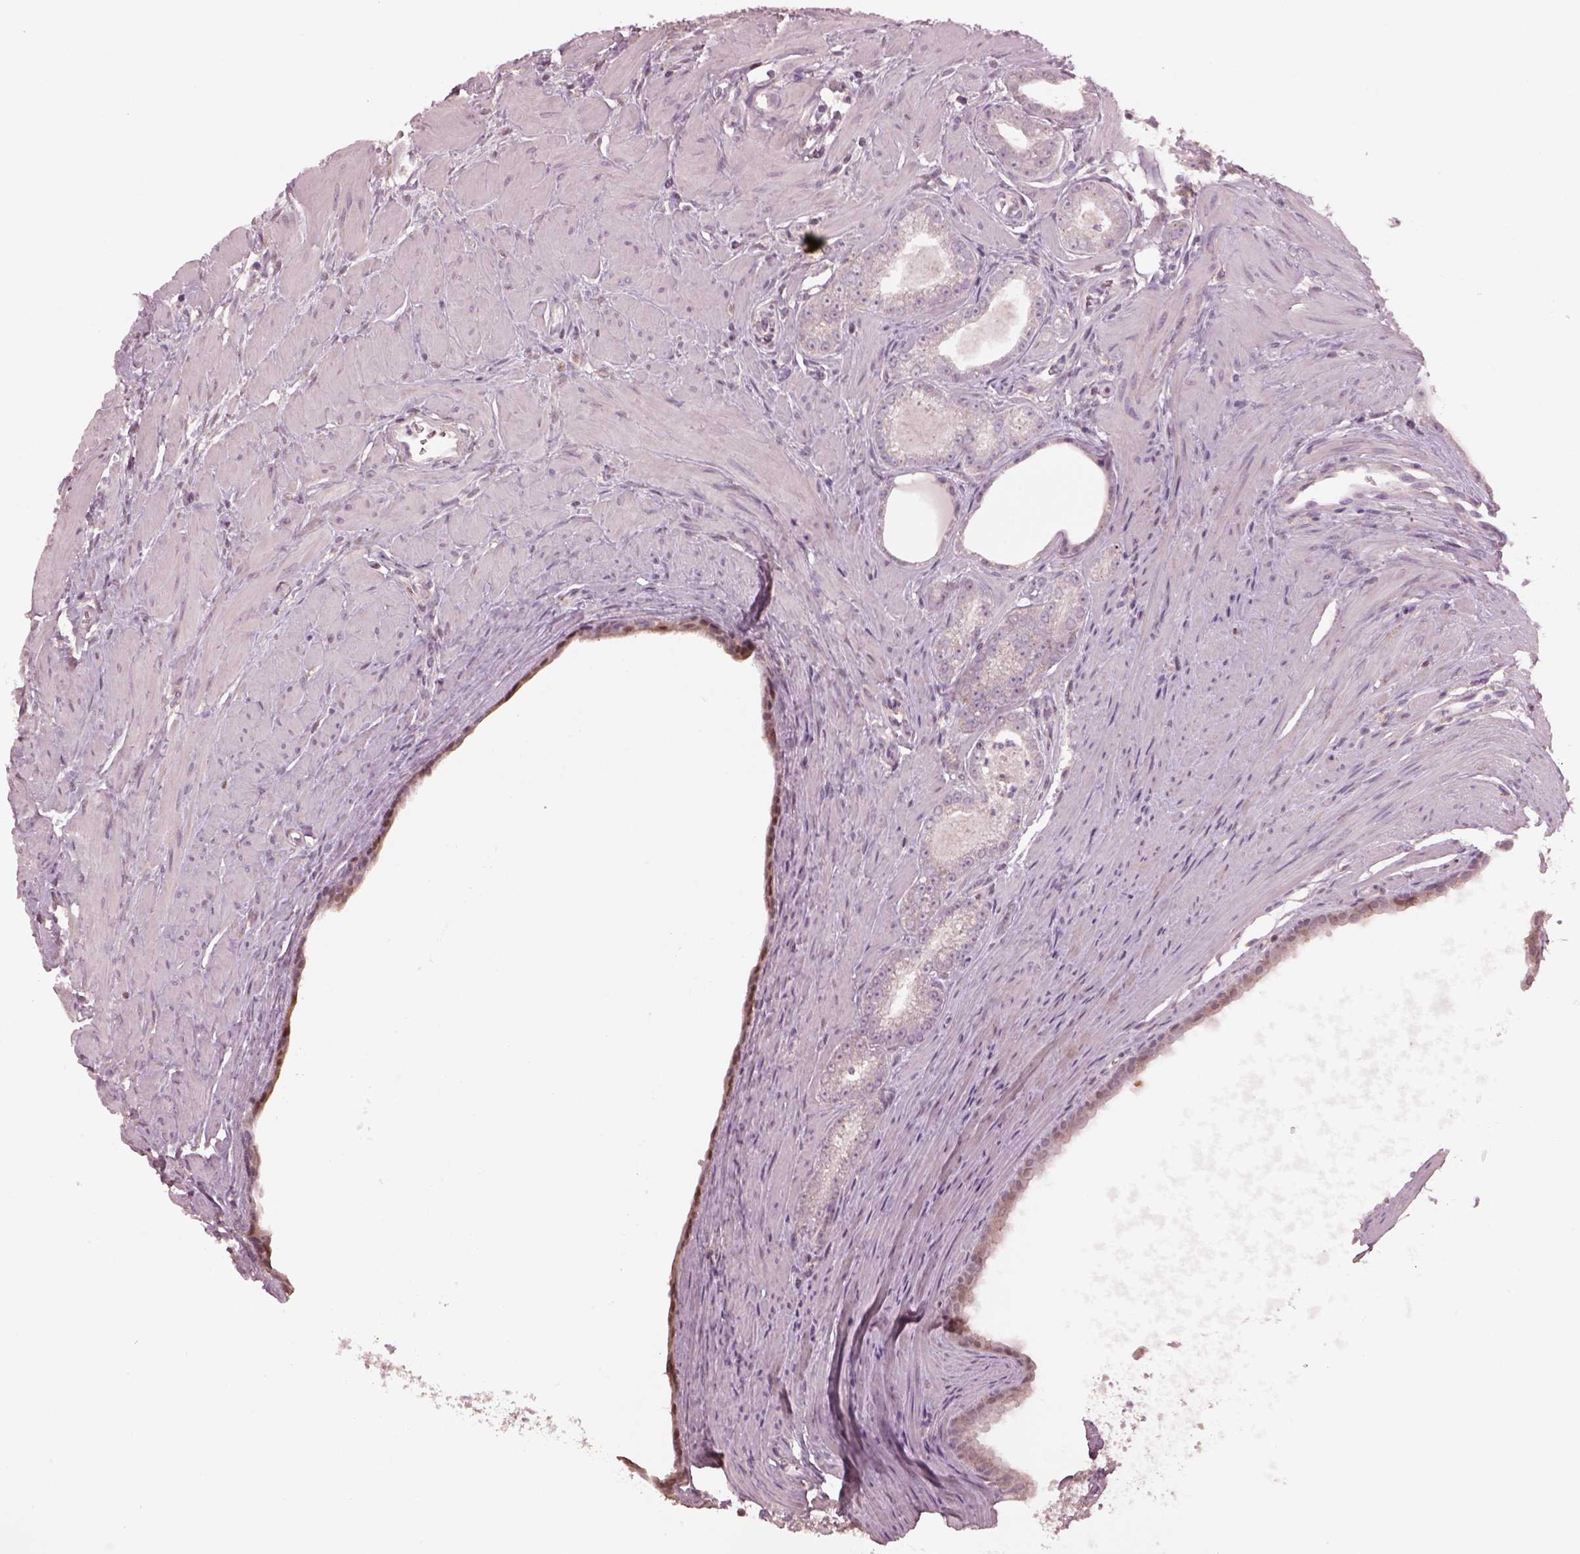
{"staining": {"intensity": "negative", "quantity": "none", "location": "none"}, "tissue": "prostate cancer", "cell_type": "Tumor cells", "image_type": "cancer", "snomed": [{"axis": "morphology", "description": "Adenocarcinoma, NOS"}, {"axis": "topography", "description": "Prostate"}], "caption": "Immunohistochemistry of prostate adenocarcinoma demonstrates no expression in tumor cells.", "gene": "SRI", "patient": {"sex": "male", "age": 71}}